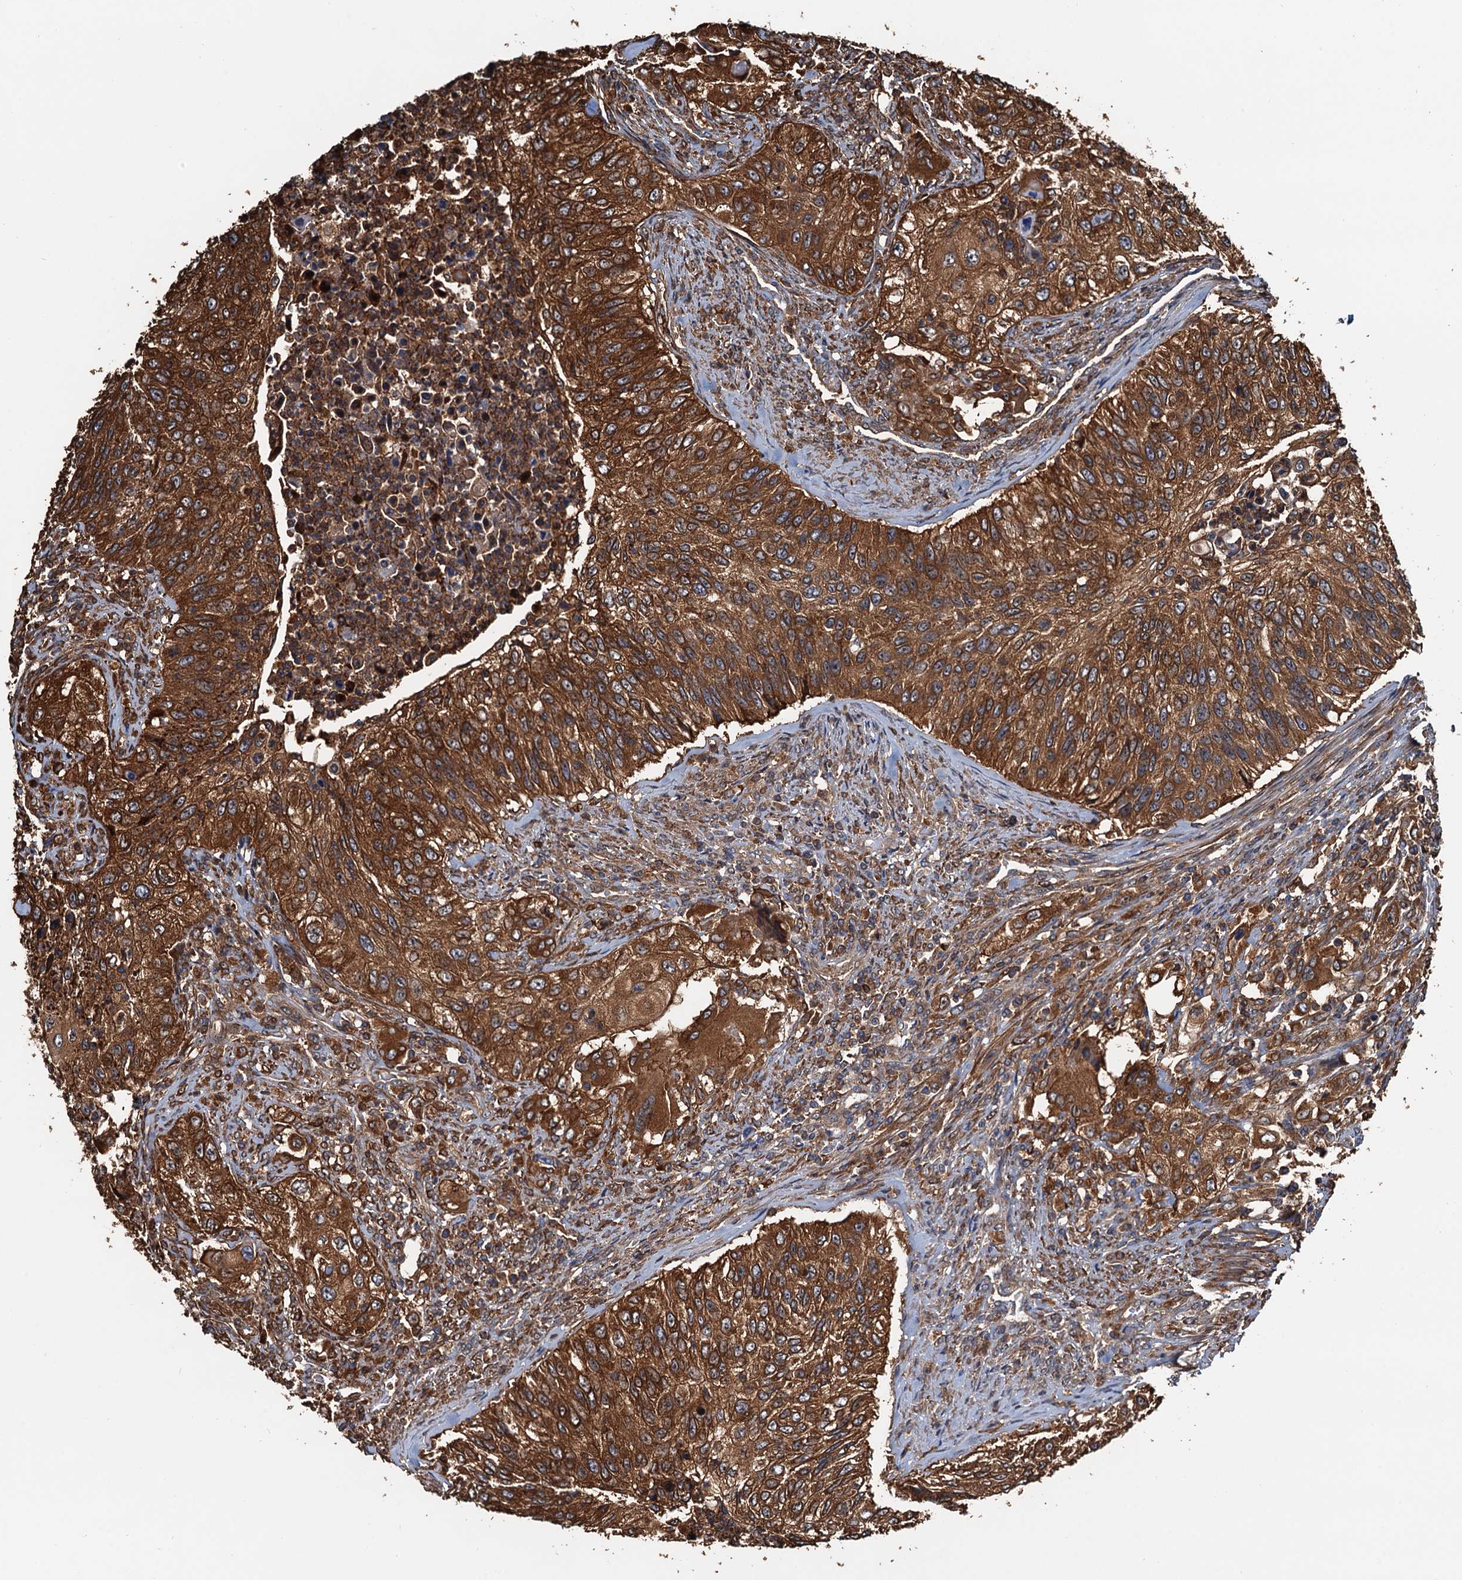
{"staining": {"intensity": "strong", "quantity": ">75%", "location": "cytoplasmic/membranous"}, "tissue": "urothelial cancer", "cell_type": "Tumor cells", "image_type": "cancer", "snomed": [{"axis": "morphology", "description": "Urothelial carcinoma, High grade"}, {"axis": "topography", "description": "Urinary bladder"}], "caption": "Tumor cells demonstrate high levels of strong cytoplasmic/membranous expression in approximately >75% of cells in urothelial cancer.", "gene": "USP6NL", "patient": {"sex": "female", "age": 60}}